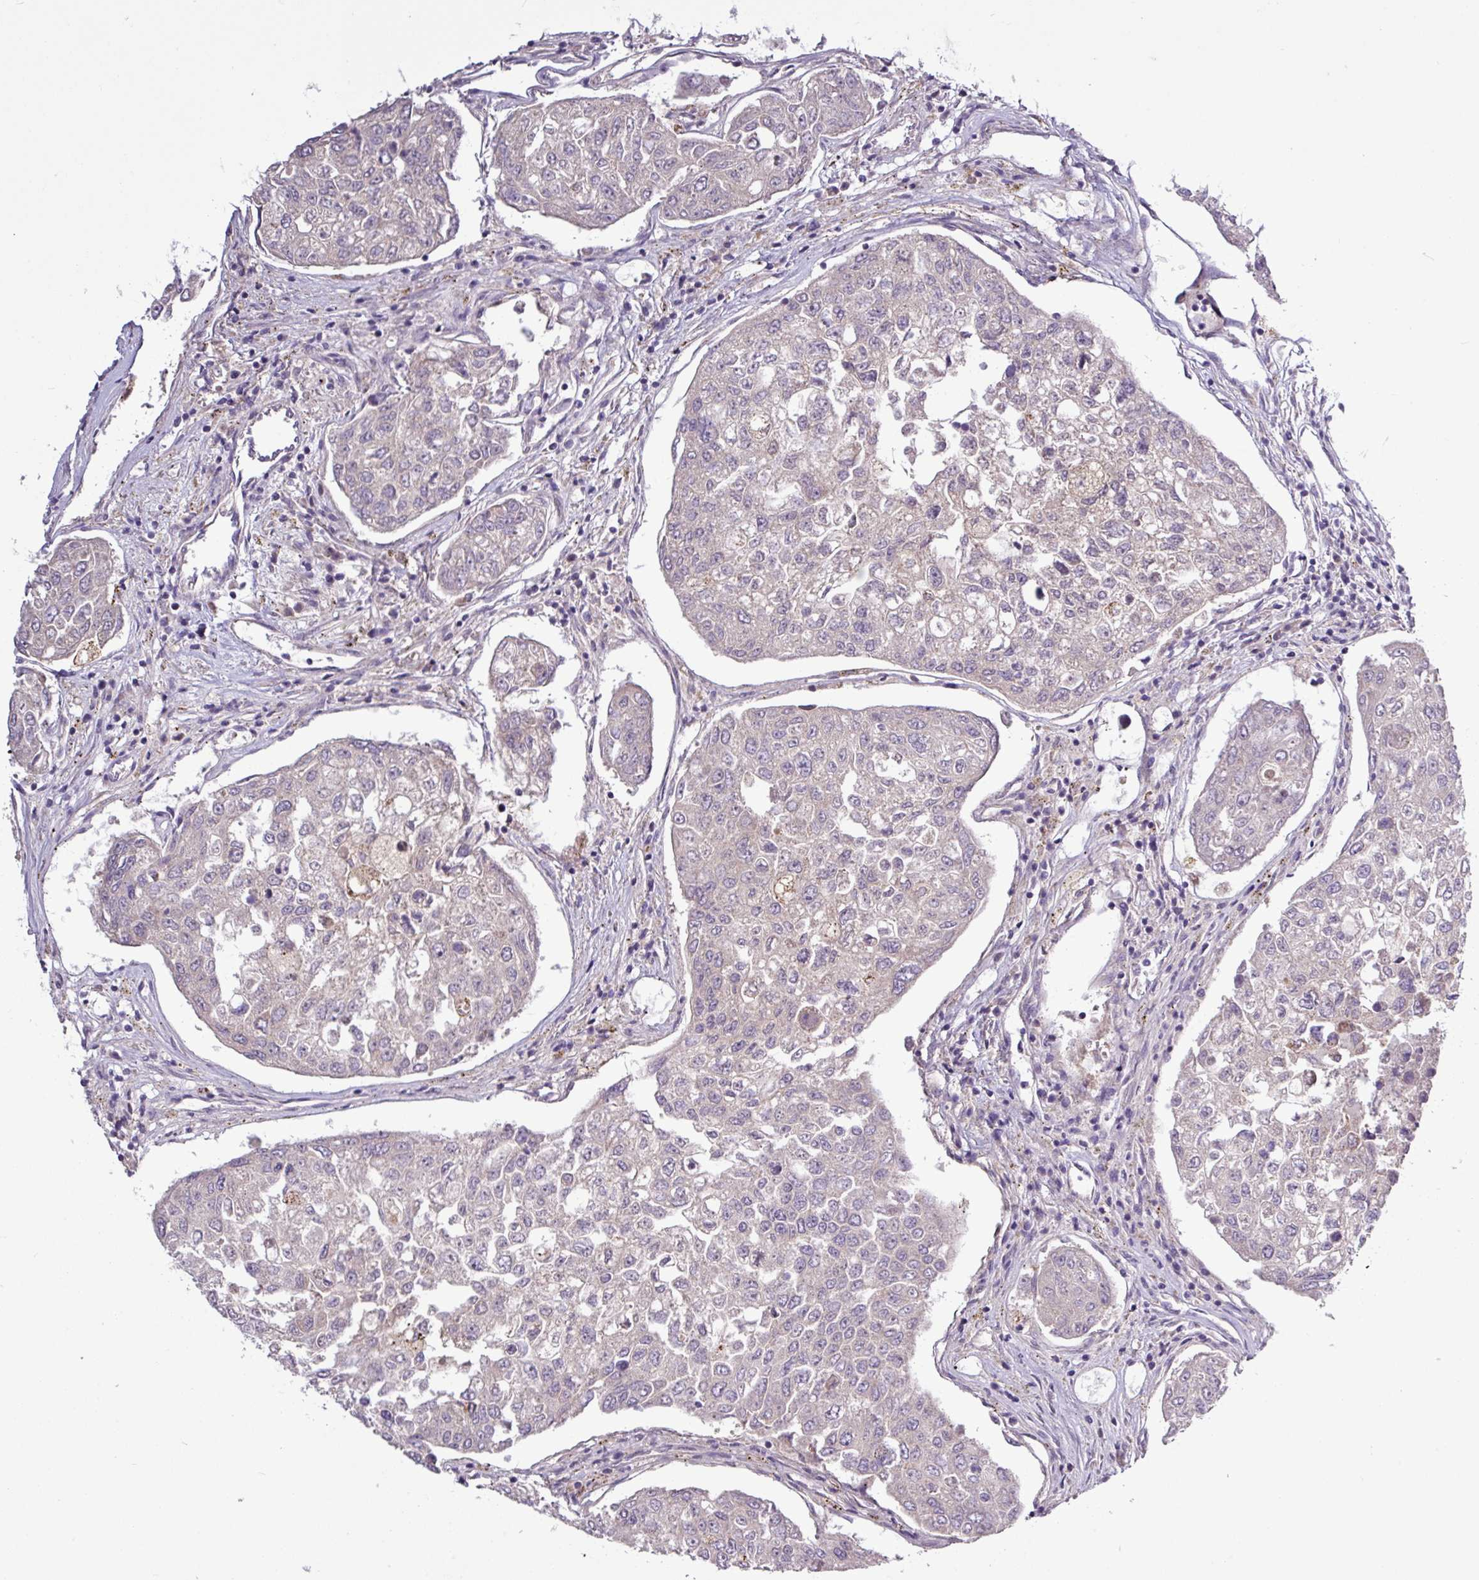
{"staining": {"intensity": "negative", "quantity": "none", "location": "none"}, "tissue": "urothelial cancer", "cell_type": "Tumor cells", "image_type": "cancer", "snomed": [{"axis": "morphology", "description": "Urothelial carcinoma, High grade"}, {"axis": "topography", "description": "Lymph node"}, {"axis": "topography", "description": "Urinary bladder"}], "caption": "The micrograph reveals no significant expression in tumor cells of urothelial cancer.", "gene": "SKIC2", "patient": {"sex": "male", "age": 51}}